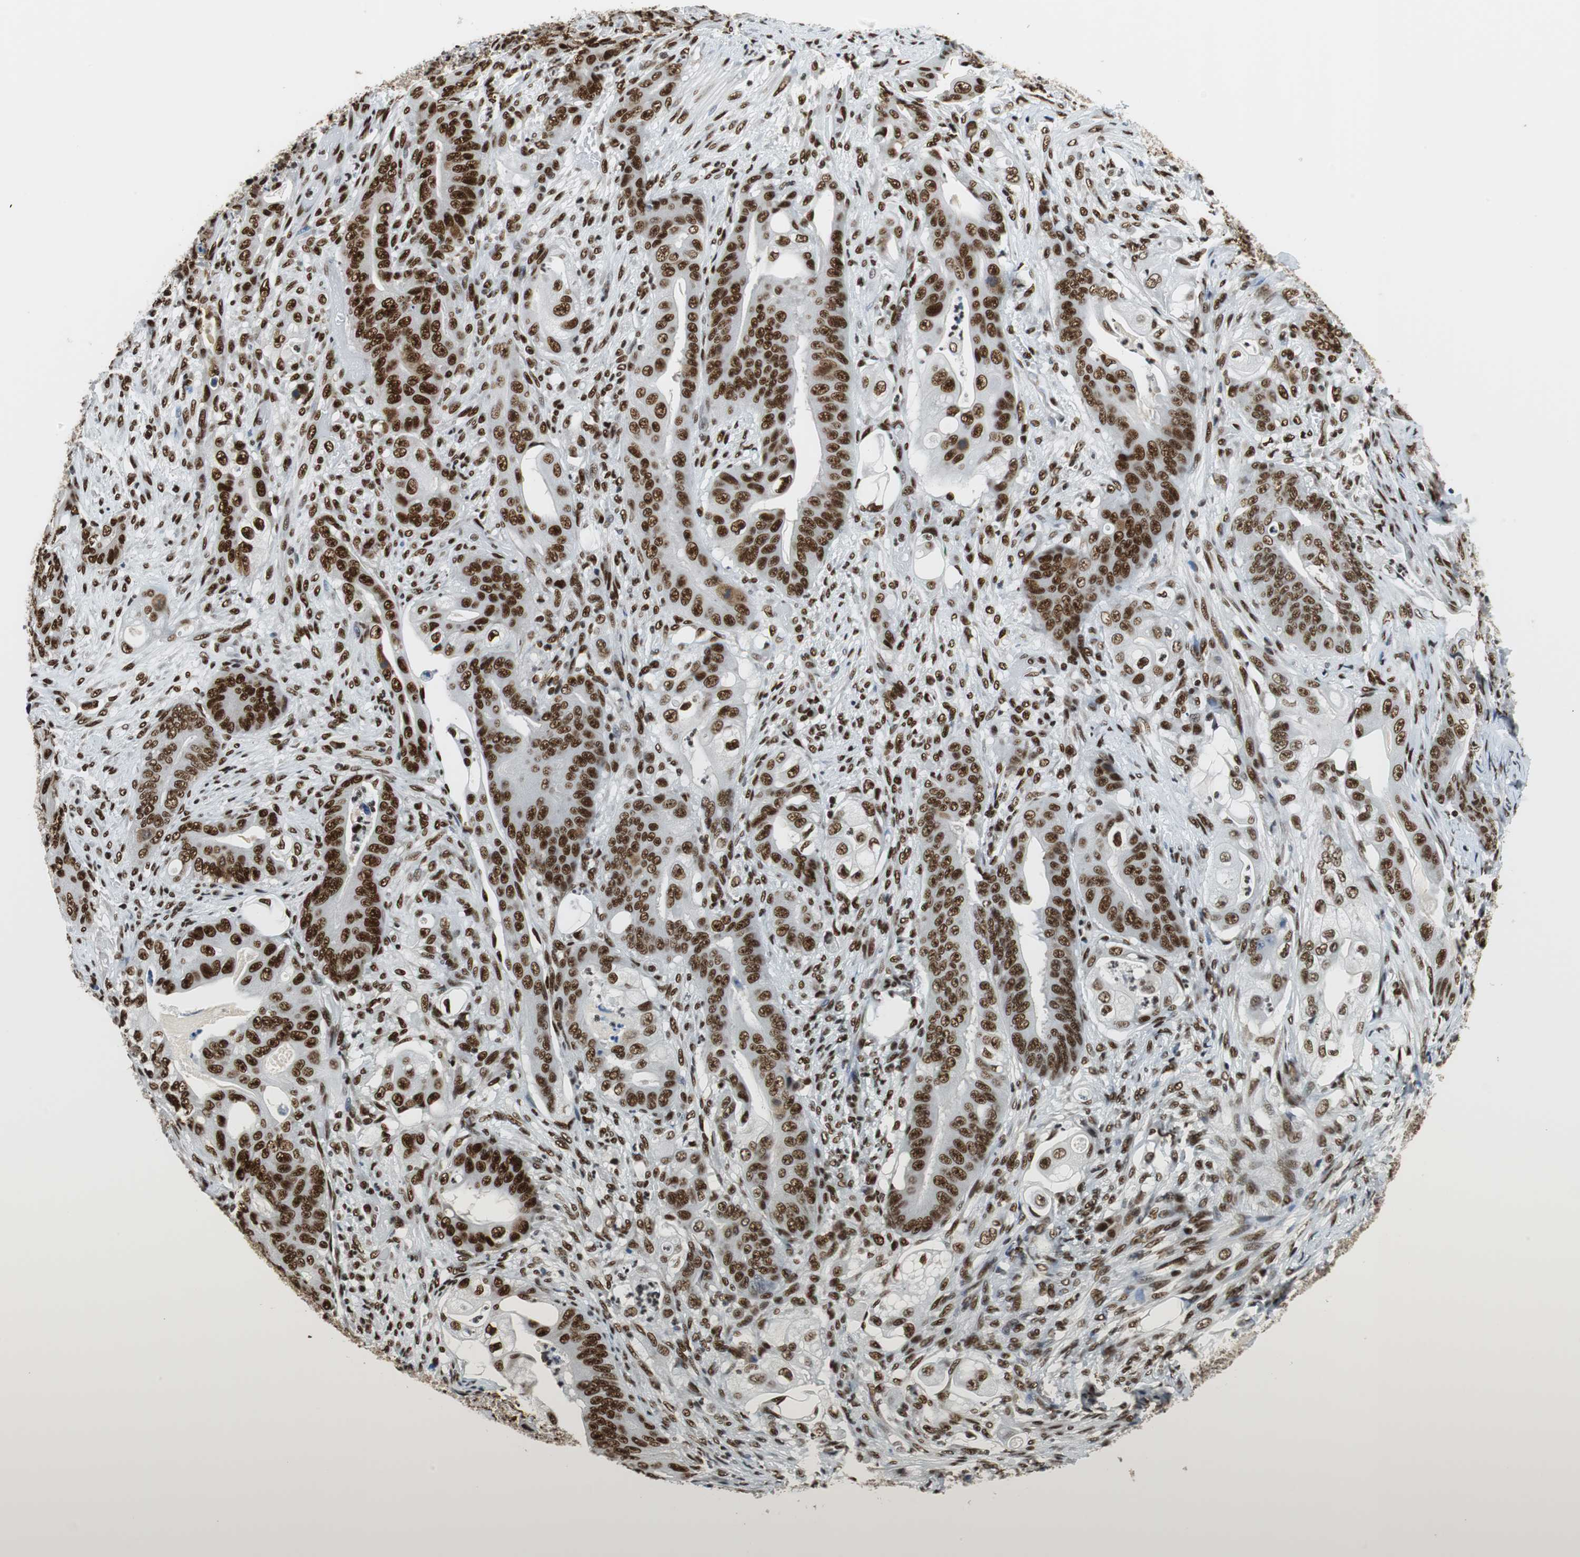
{"staining": {"intensity": "strong", "quantity": ">75%", "location": "nuclear"}, "tissue": "stomach cancer", "cell_type": "Tumor cells", "image_type": "cancer", "snomed": [{"axis": "morphology", "description": "Adenocarcinoma, NOS"}, {"axis": "topography", "description": "Stomach"}], "caption": "Immunohistochemical staining of stomach adenocarcinoma exhibits high levels of strong nuclear staining in approximately >75% of tumor cells.", "gene": "PRKDC", "patient": {"sex": "female", "age": 73}}